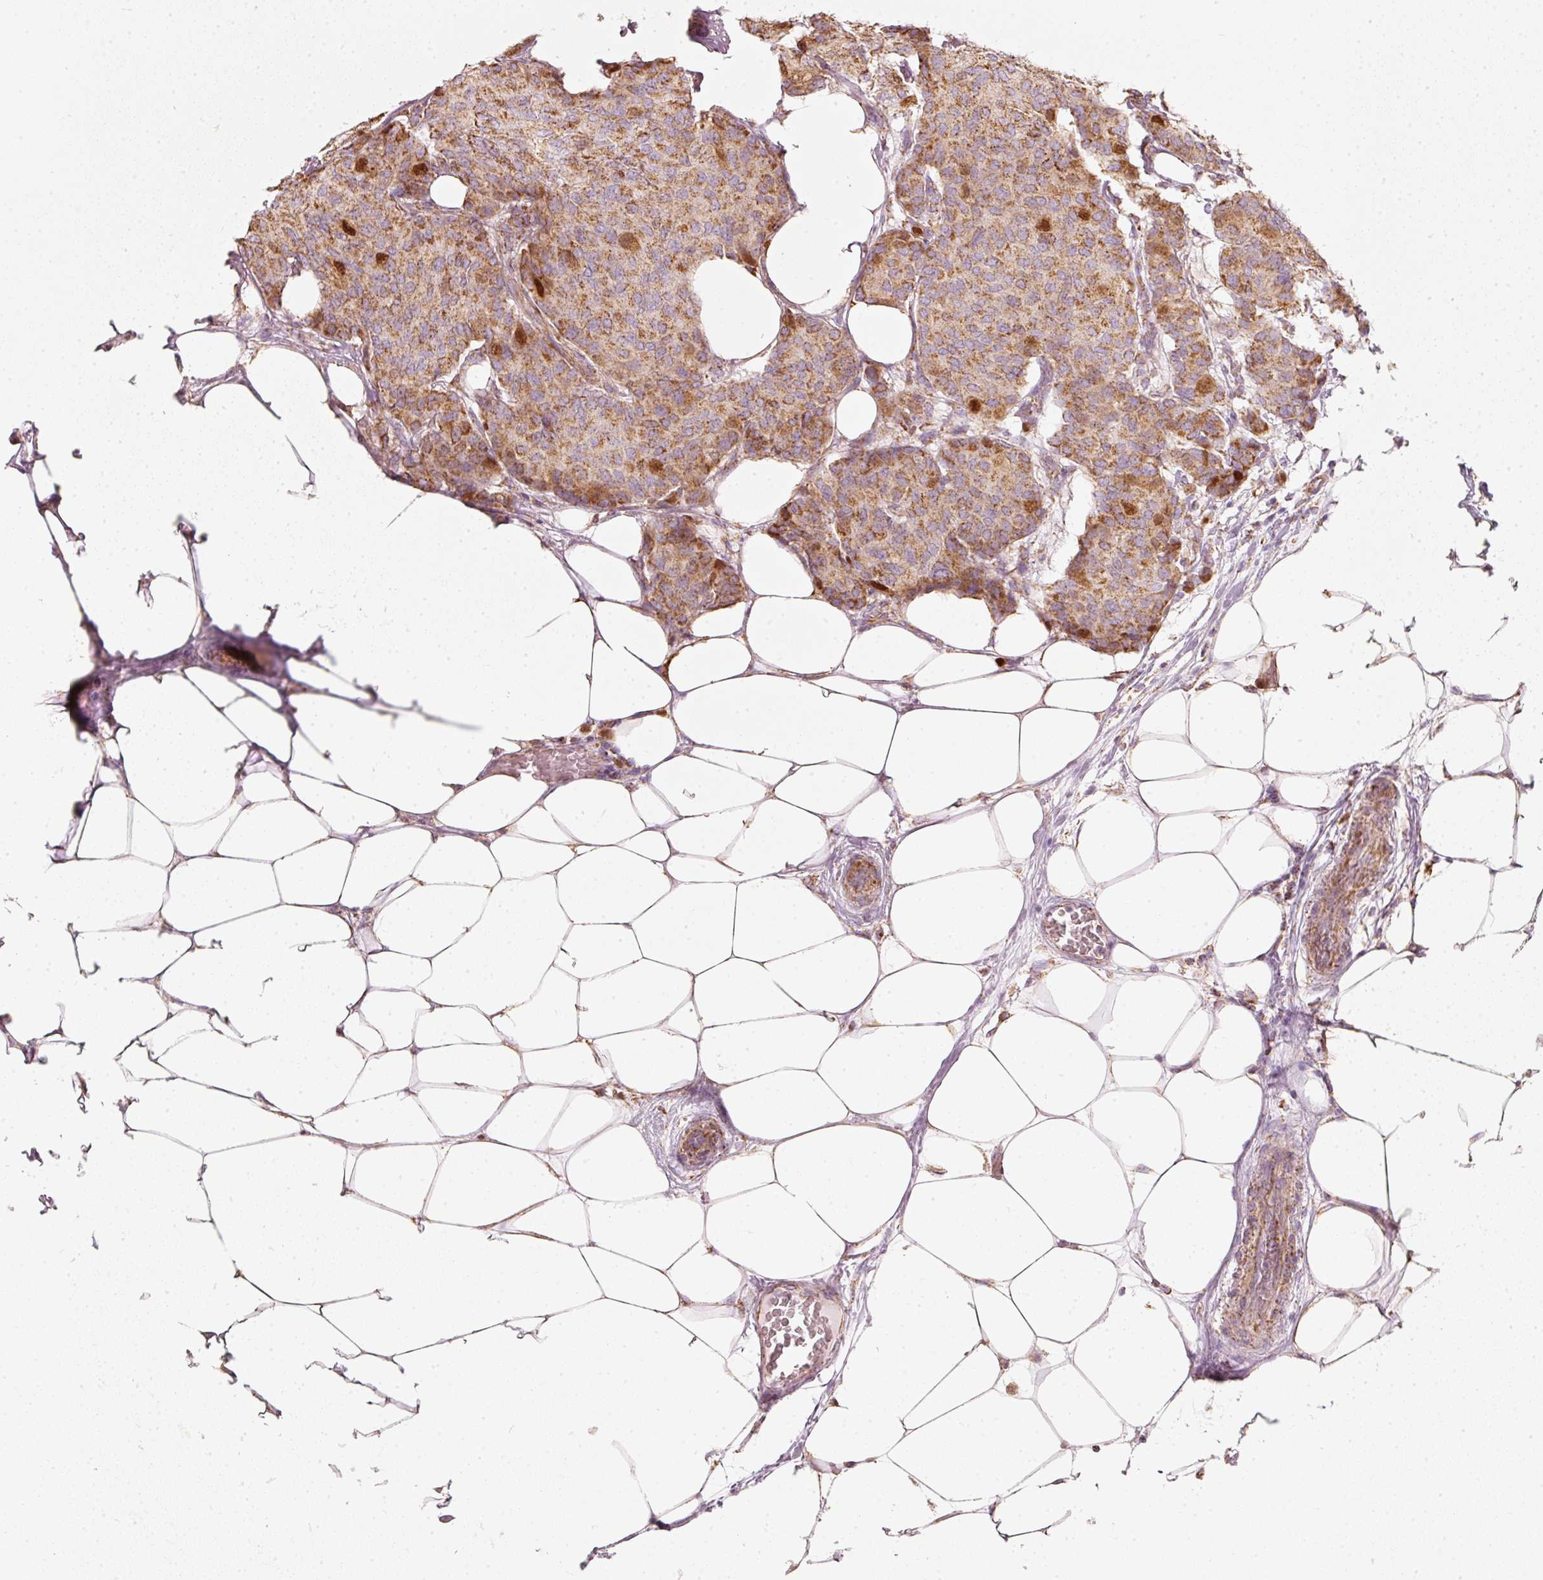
{"staining": {"intensity": "moderate", "quantity": ">75%", "location": "cytoplasmic/membranous,nuclear"}, "tissue": "breast cancer", "cell_type": "Tumor cells", "image_type": "cancer", "snomed": [{"axis": "morphology", "description": "Duct carcinoma"}, {"axis": "topography", "description": "Breast"}], "caption": "Protein expression analysis of infiltrating ductal carcinoma (breast) displays moderate cytoplasmic/membranous and nuclear expression in approximately >75% of tumor cells.", "gene": "DUT", "patient": {"sex": "female", "age": 75}}